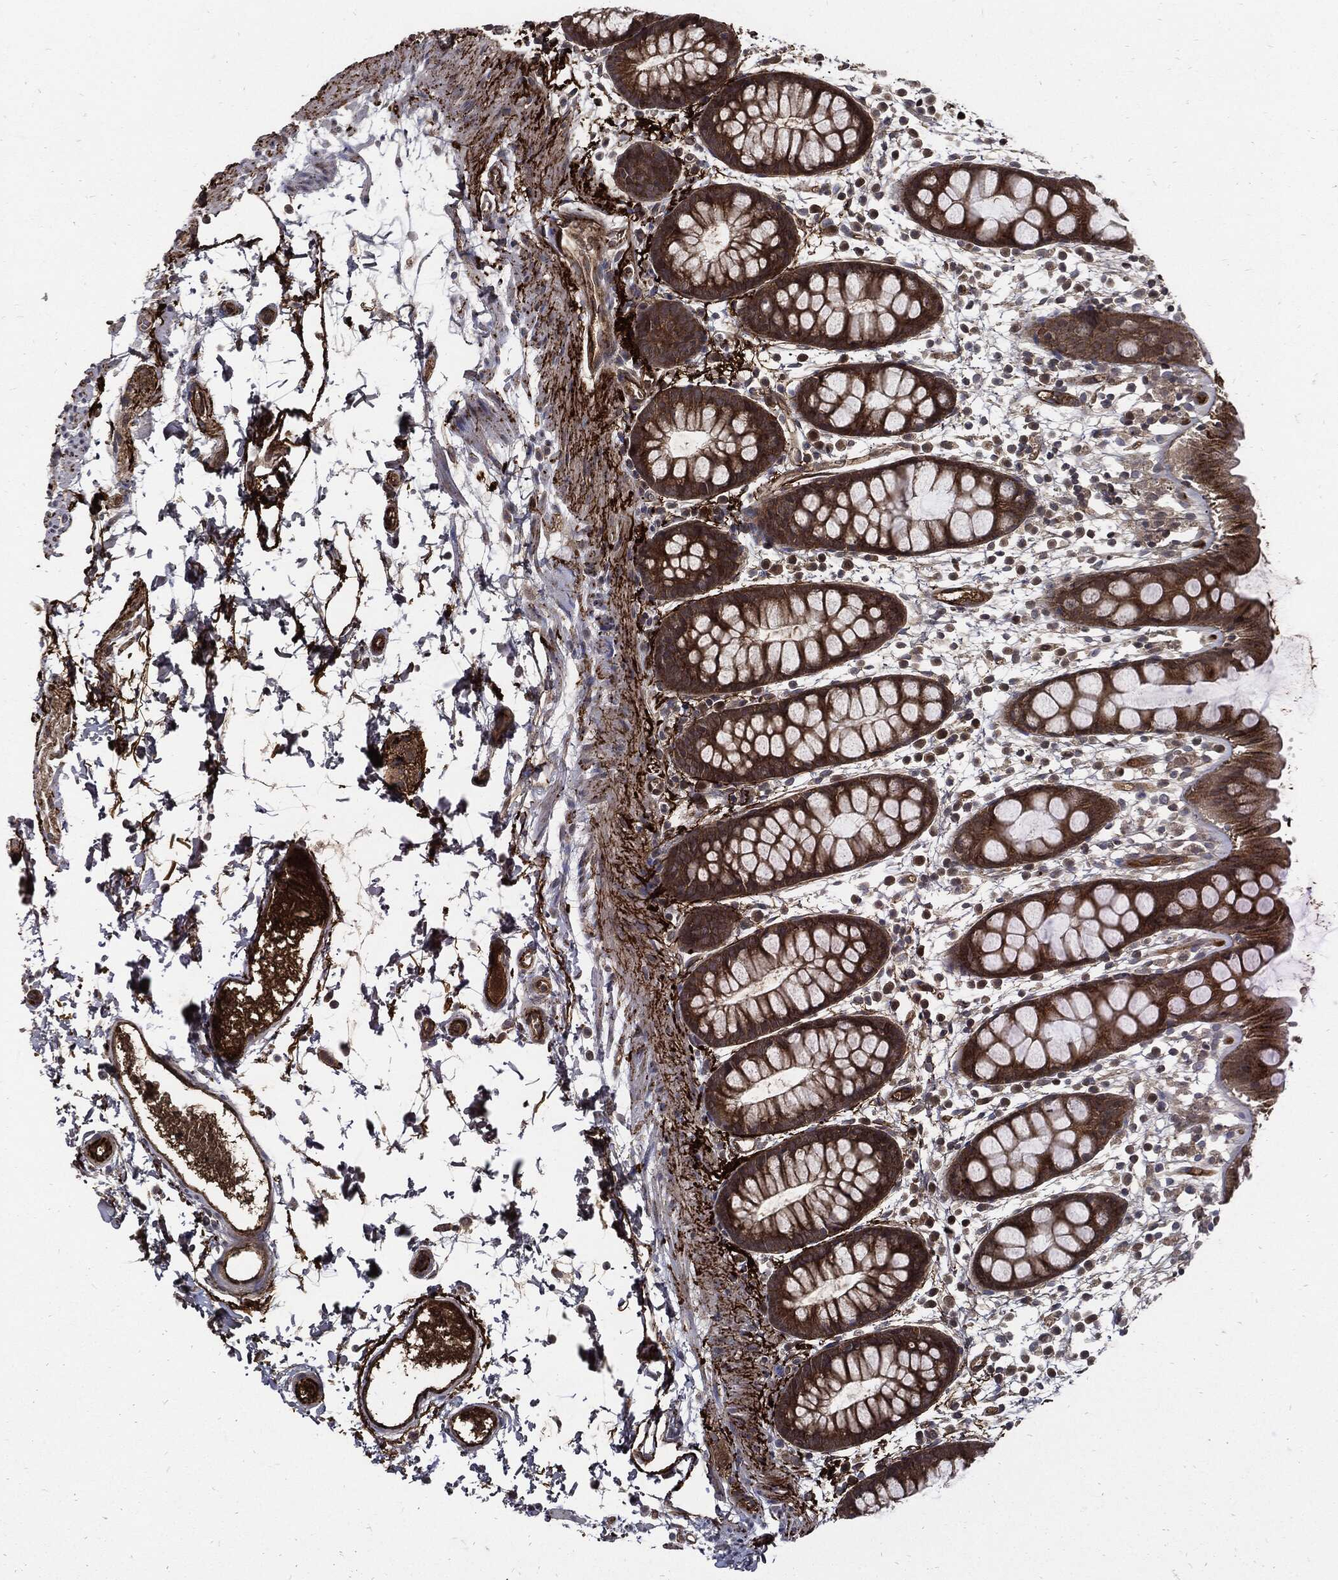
{"staining": {"intensity": "strong", "quantity": ">75%", "location": "cytoplasmic/membranous"}, "tissue": "rectum", "cell_type": "Glandular cells", "image_type": "normal", "snomed": [{"axis": "morphology", "description": "Normal tissue, NOS"}, {"axis": "topography", "description": "Rectum"}], "caption": "A brown stain highlights strong cytoplasmic/membranous positivity of a protein in glandular cells of unremarkable human rectum.", "gene": "CLU", "patient": {"sex": "male", "age": 57}}